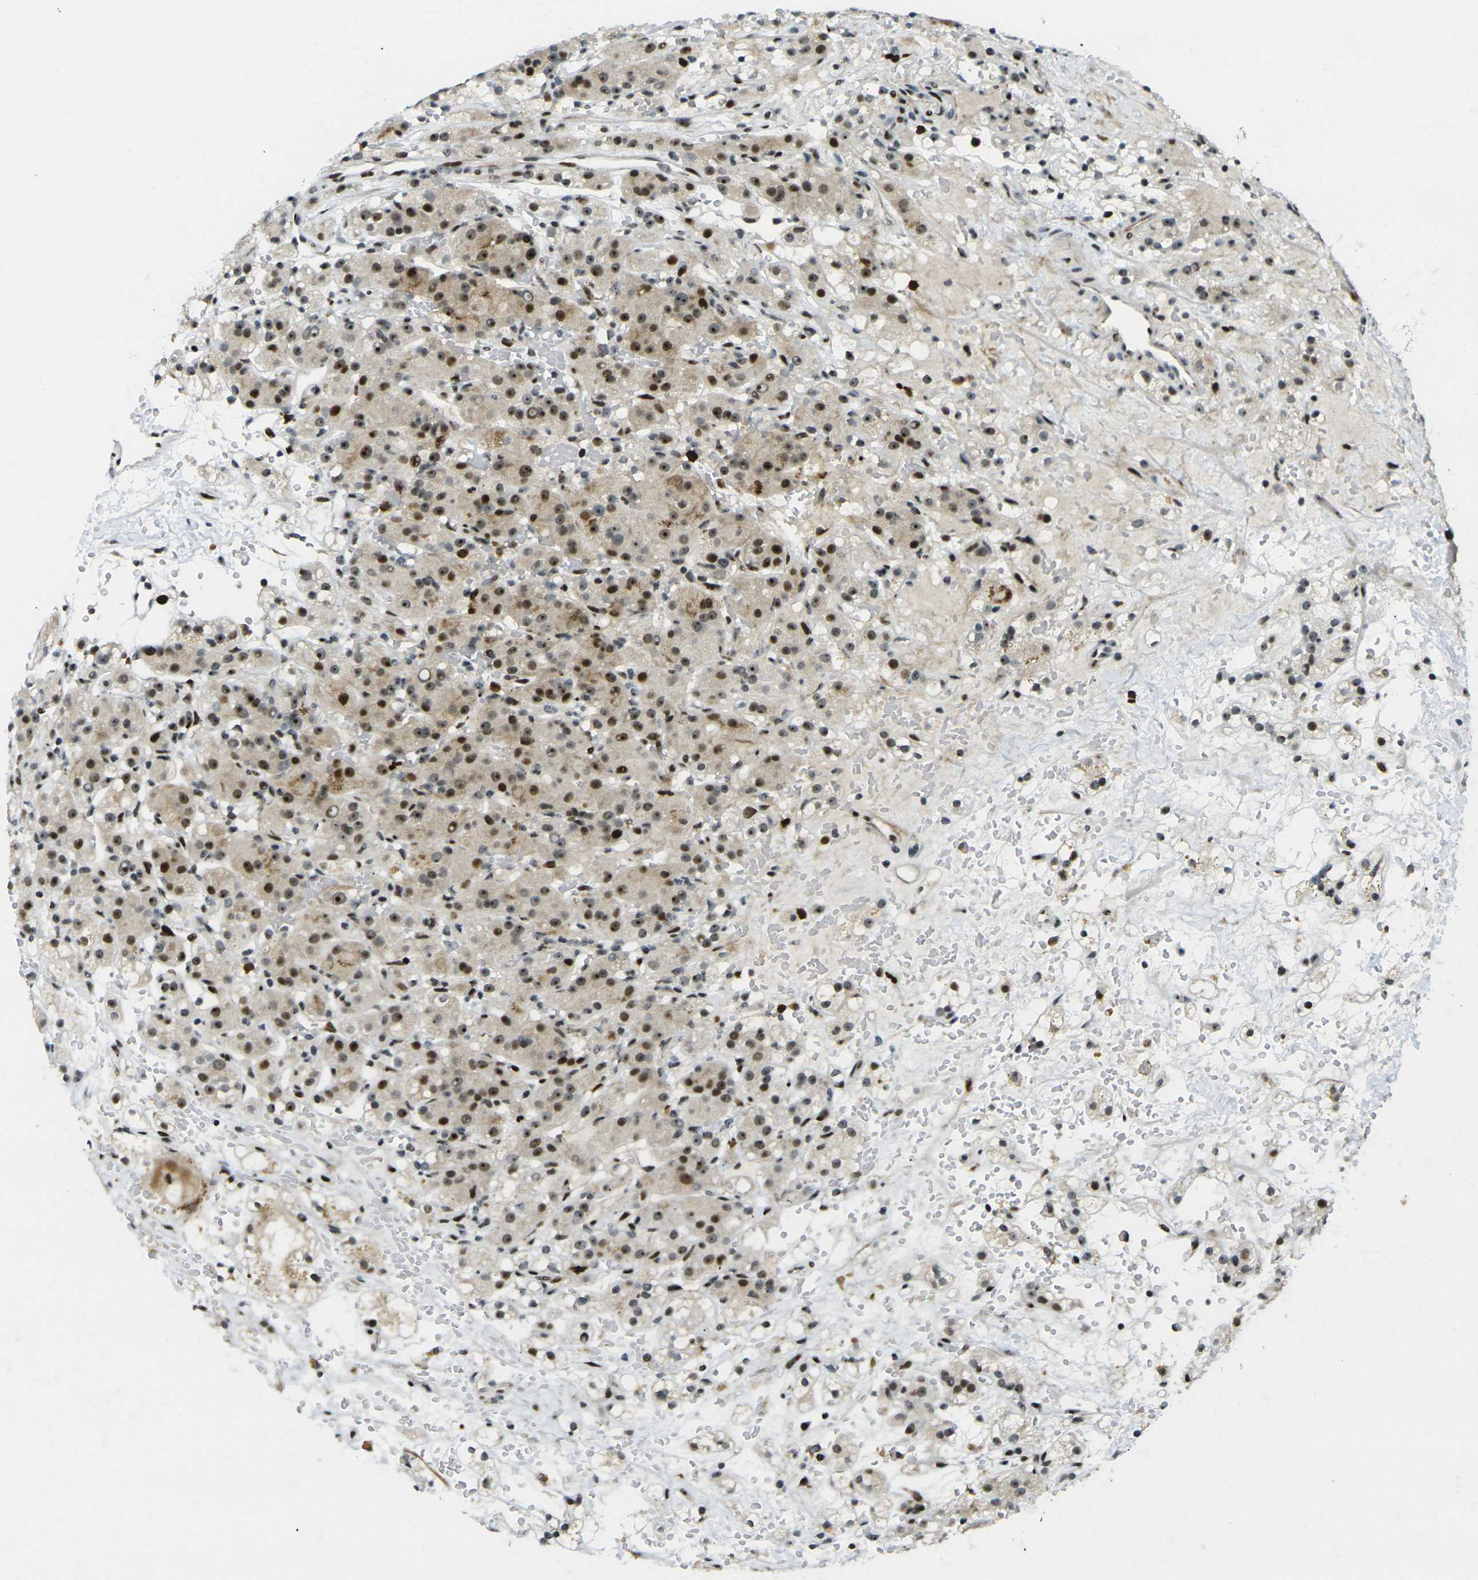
{"staining": {"intensity": "strong", "quantity": ">75%", "location": "cytoplasmic/membranous,nuclear"}, "tissue": "renal cancer", "cell_type": "Tumor cells", "image_type": "cancer", "snomed": [{"axis": "morphology", "description": "Adenocarcinoma, NOS"}, {"axis": "topography", "description": "Kidney"}], "caption": "Renal cancer stained with a brown dye demonstrates strong cytoplasmic/membranous and nuclear positive positivity in approximately >75% of tumor cells.", "gene": "UBE2C", "patient": {"sex": "male", "age": 61}}